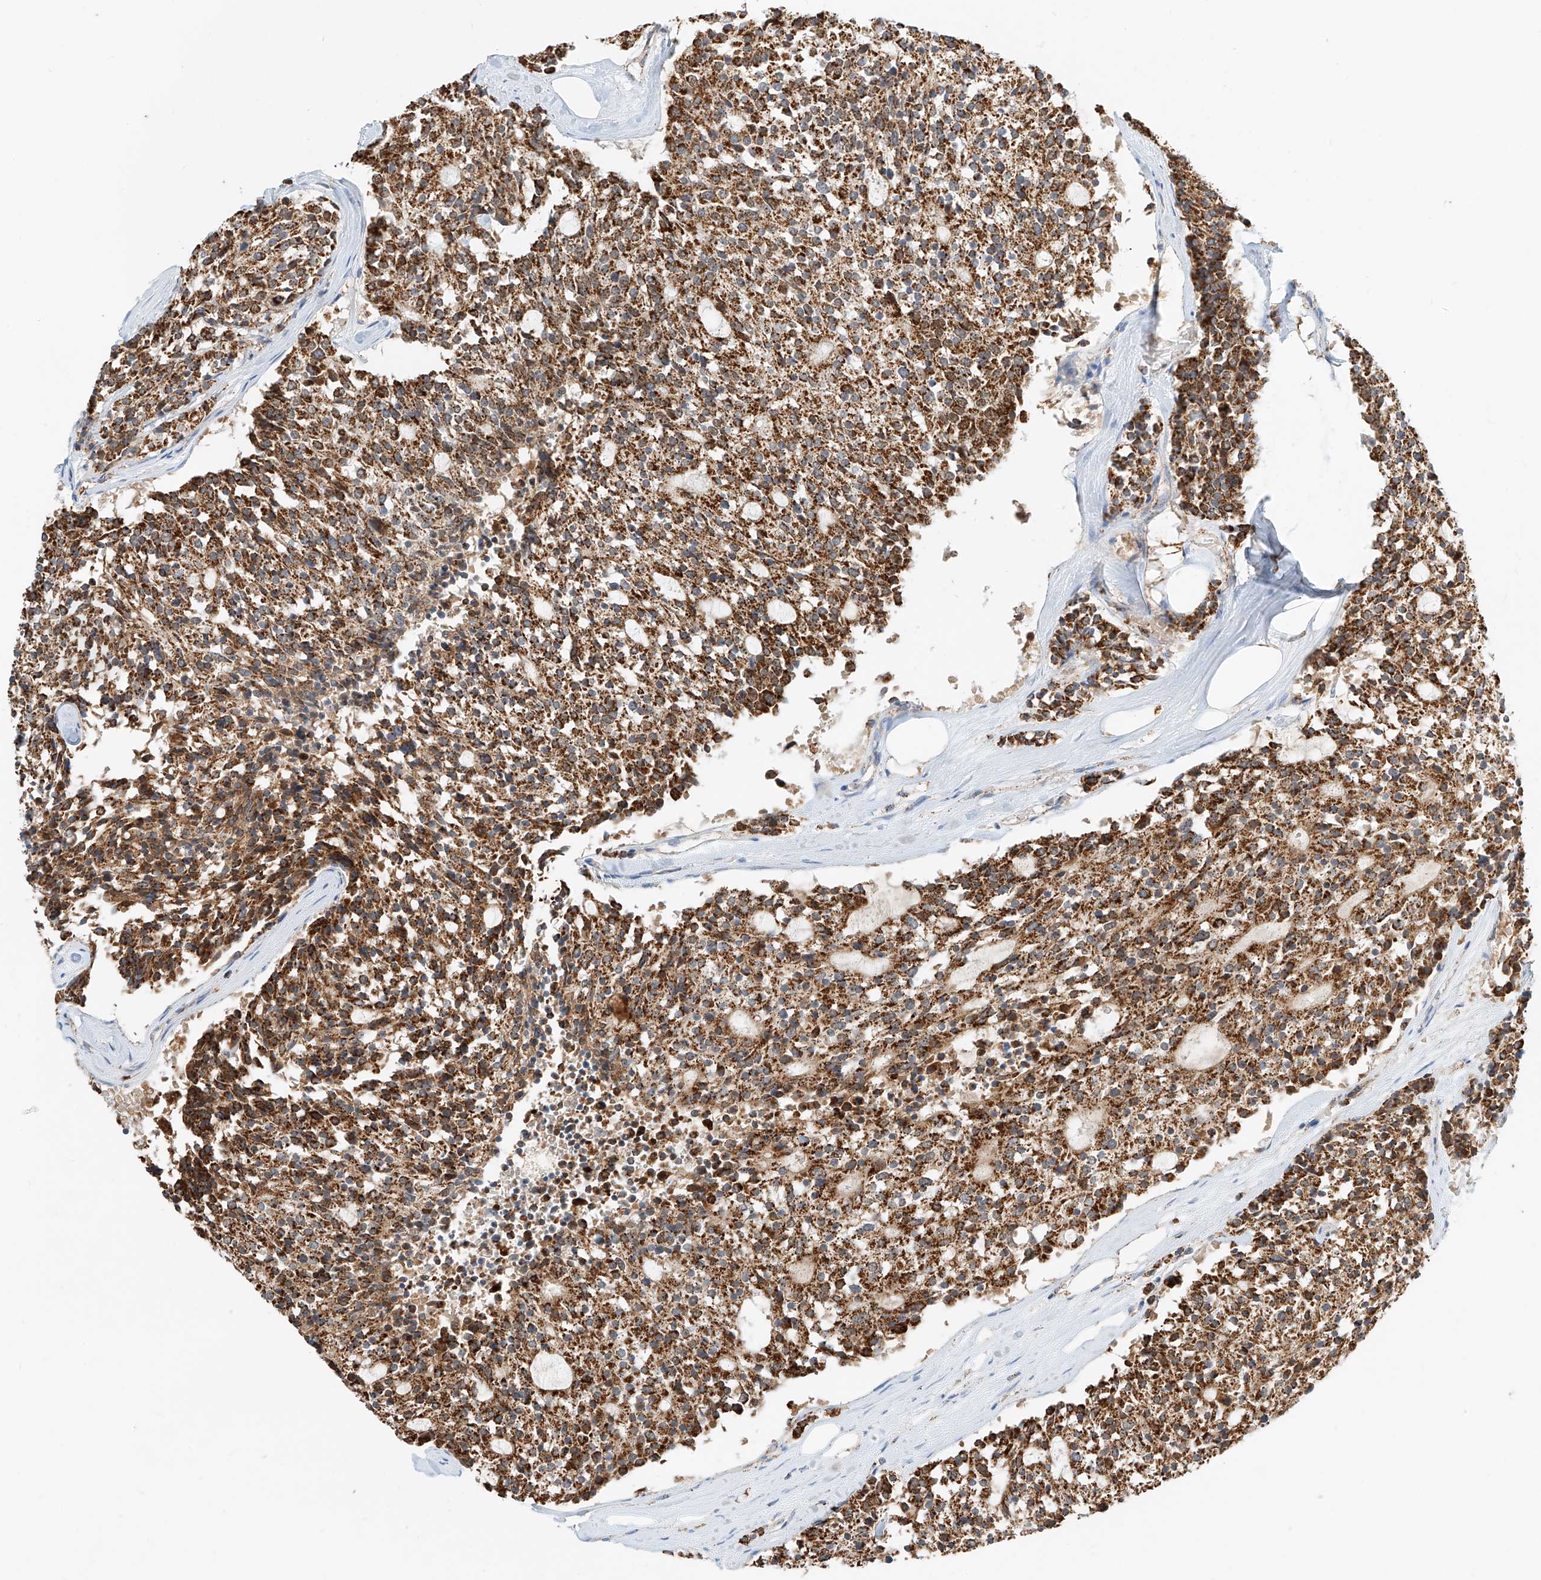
{"staining": {"intensity": "moderate", "quantity": ">75%", "location": "cytoplasmic/membranous"}, "tissue": "carcinoid", "cell_type": "Tumor cells", "image_type": "cancer", "snomed": [{"axis": "morphology", "description": "Carcinoid, malignant, NOS"}, {"axis": "topography", "description": "Pancreas"}], "caption": "Malignant carcinoid stained with immunohistochemistry (IHC) shows moderate cytoplasmic/membranous positivity in approximately >75% of tumor cells. Immunohistochemistry stains the protein of interest in brown and the nuclei are stained blue.", "gene": "PPA2", "patient": {"sex": "female", "age": 54}}